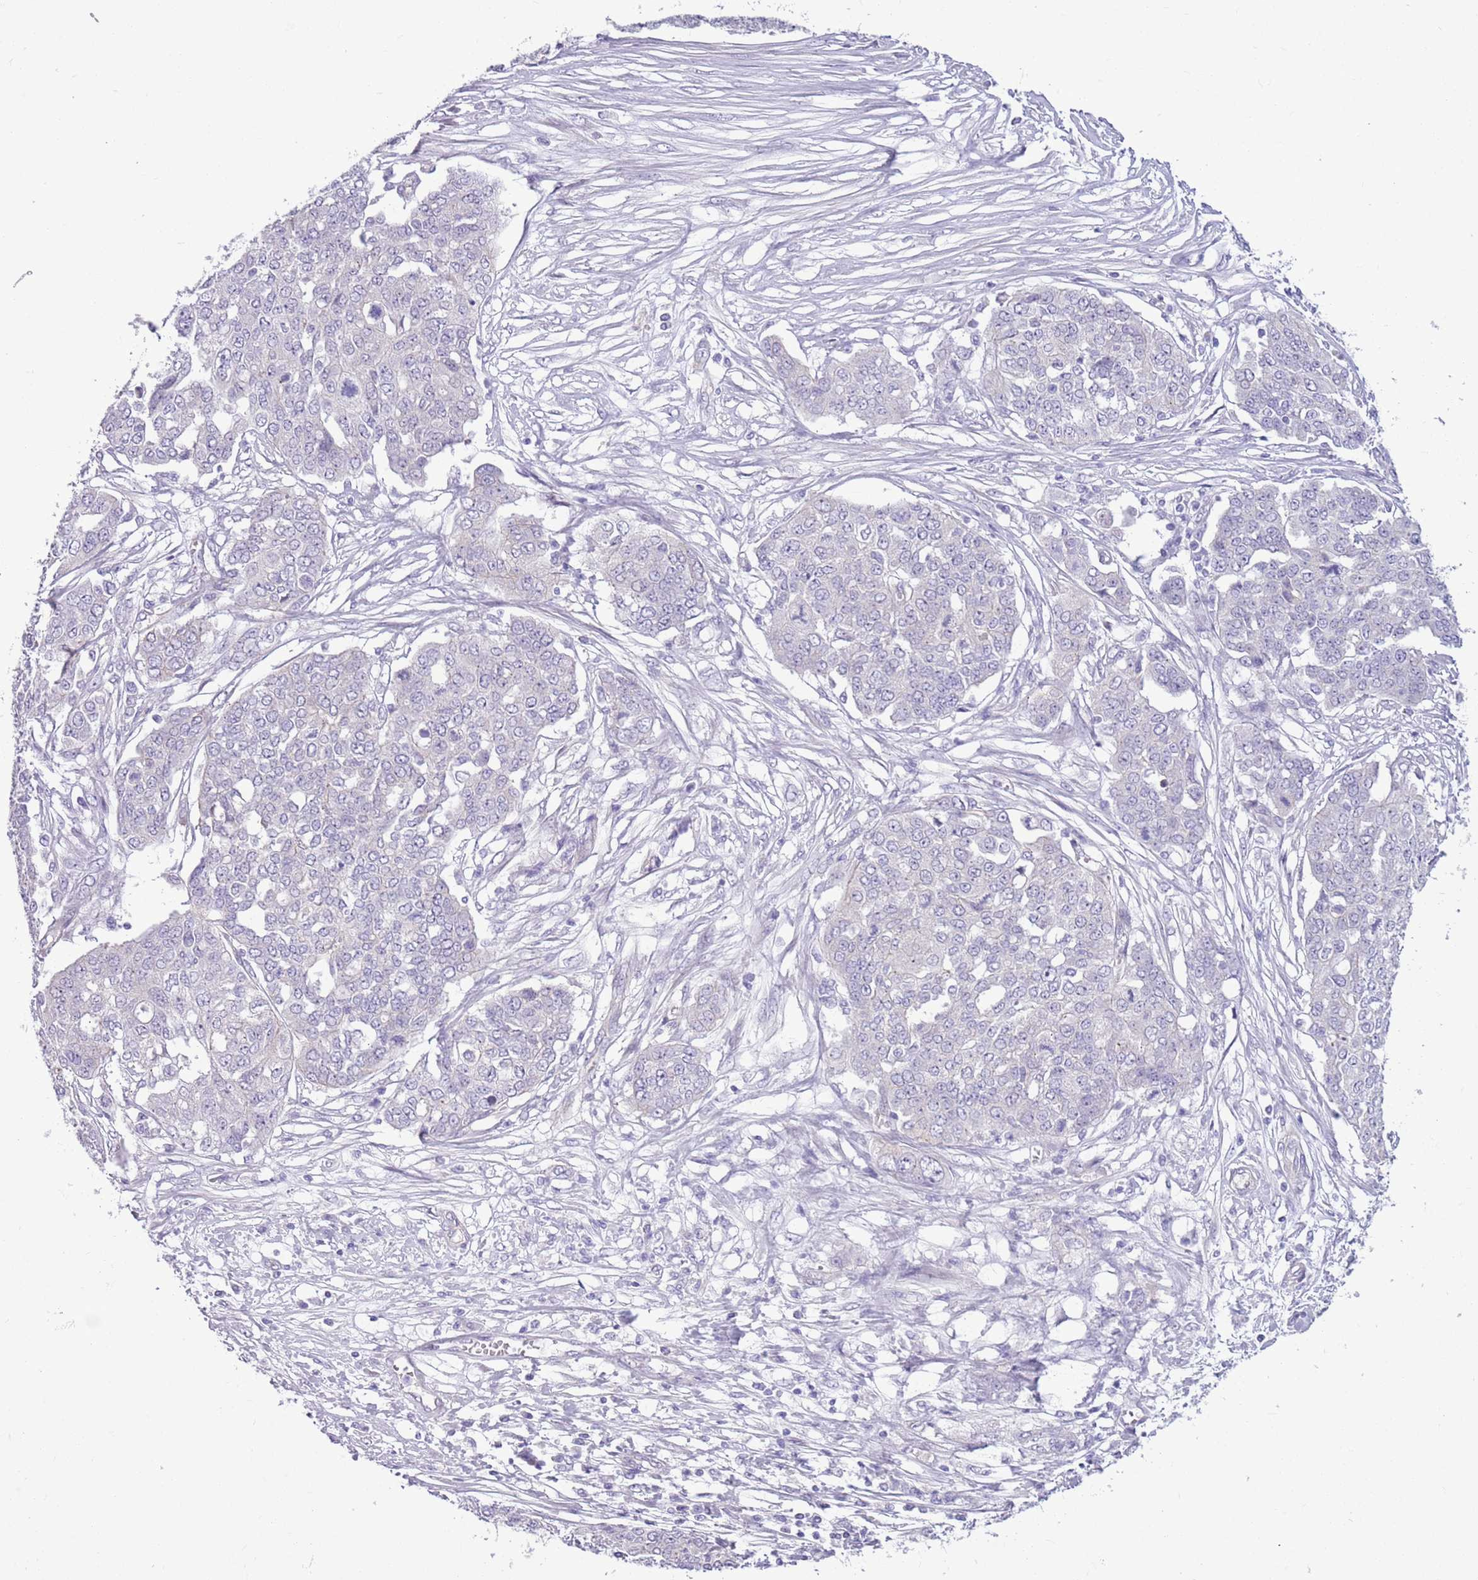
{"staining": {"intensity": "negative", "quantity": "none", "location": "none"}, "tissue": "ovarian cancer", "cell_type": "Tumor cells", "image_type": "cancer", "snomed": [{"axis": "morphology", "description": "Cystadenocarcinoma, serous, NOS"}, {"axis": "topography", "description": "Soft tissue"}, {"axis": "topography", "description": "Ovary"}], "caption": "Tumor cells are negative for protein expression in human ovarian cancer (serous cystadenocarcinoma).", "gene": "PARP8", "patient": {"sex": "female", "age": 57}}